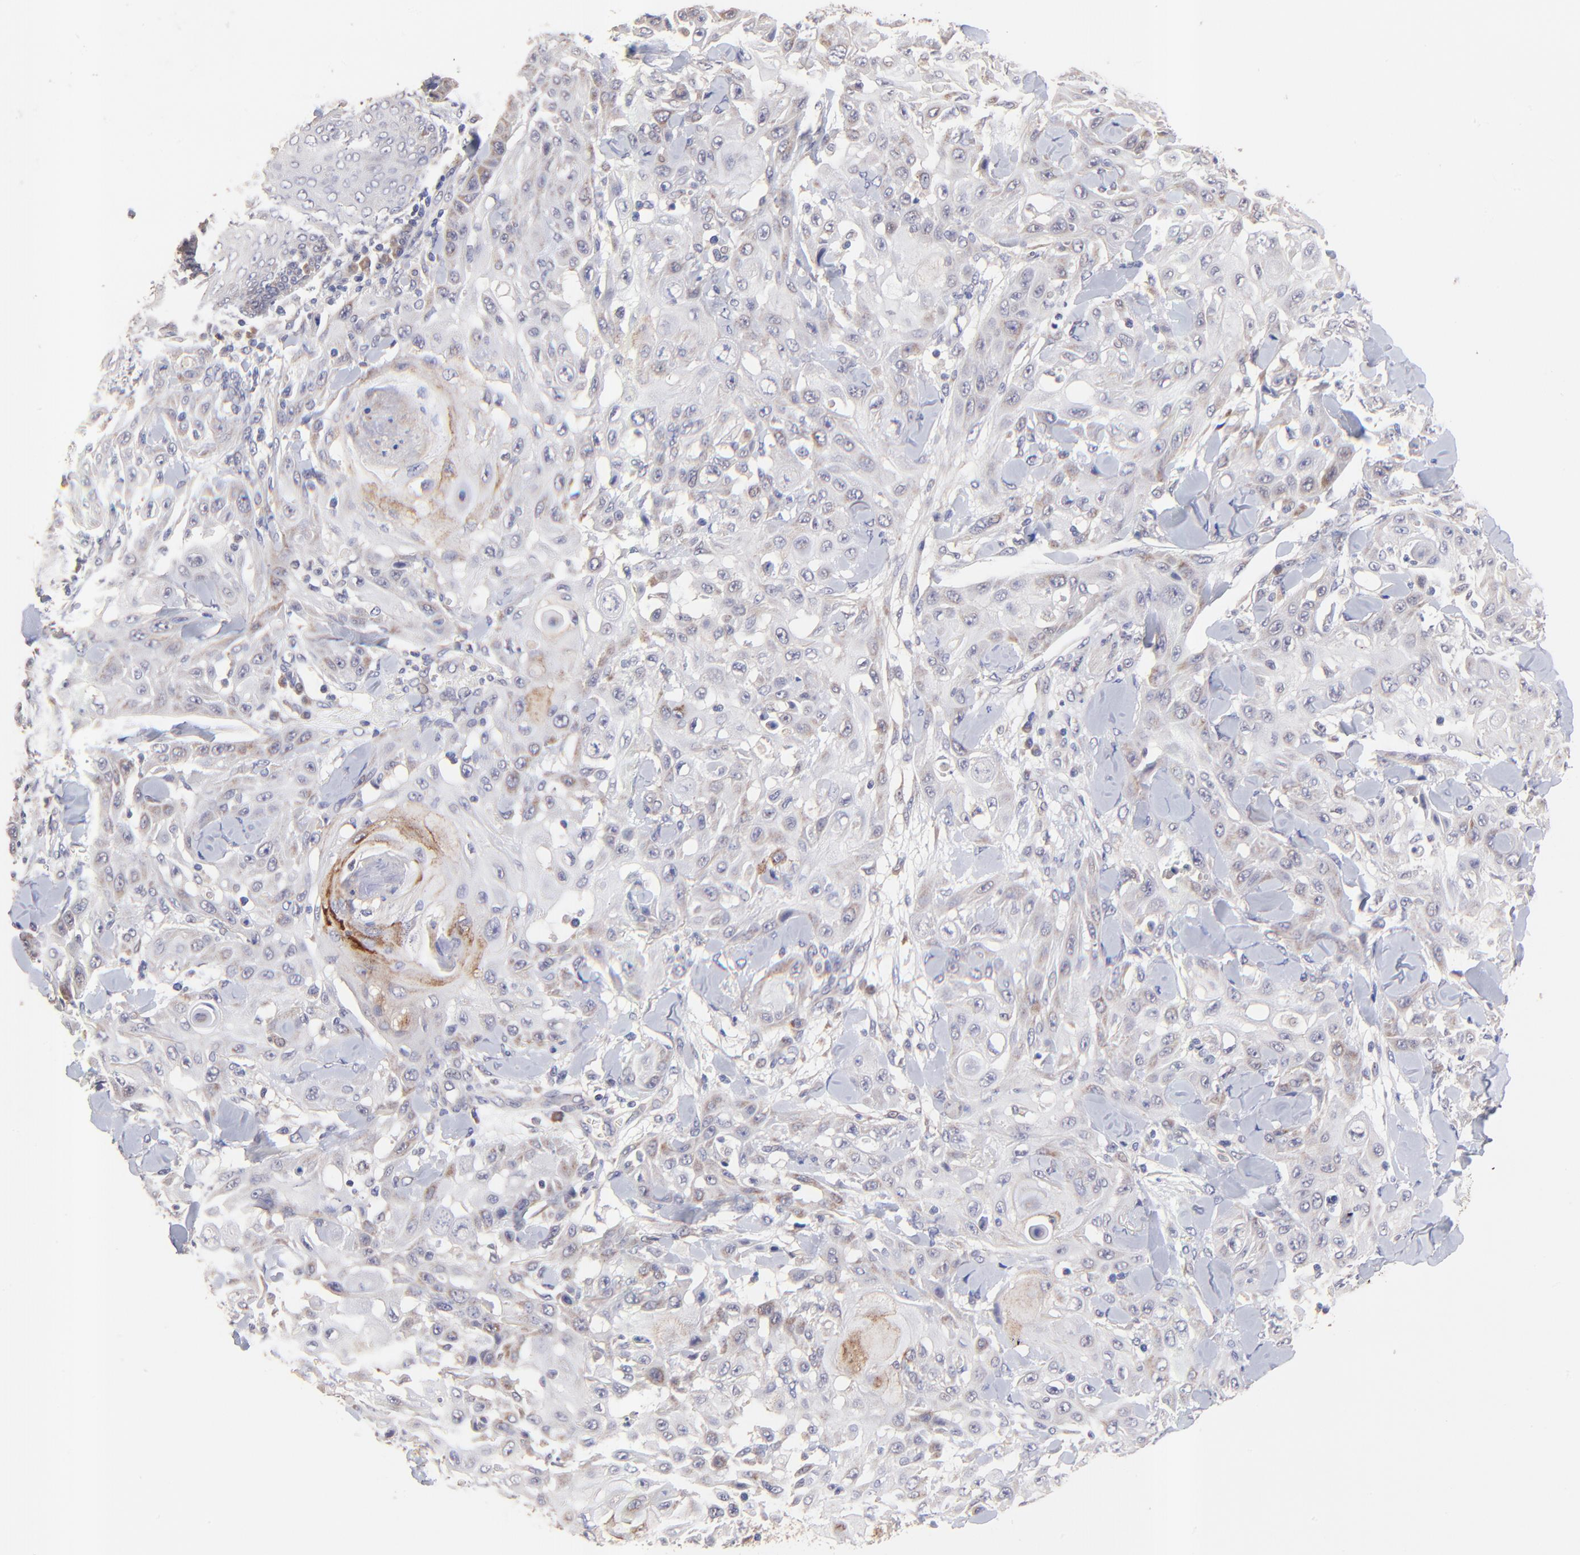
{"staining": {"intensity": "moderate", "quantity": "<25%", "location": "cytoplasmic/membranous"}, "tissue": "skin cancer", "cell_type": "Tumor cells", "image_type": "cancer", "snomed": [{"axis": "morphology", "description": "Squamous cell carcinoma, NOS"}, {"axis": "topography", "description": "Skin"}], "caption": "Immunohistochemistry (IHC) of skin cancer demonstrates low levels of moderate cytoplasmic/membranous expression in approximately <25% of tumor cells.", "gene": "BAIAP2L2", "patient": {"sex": "male", "age": 24}}